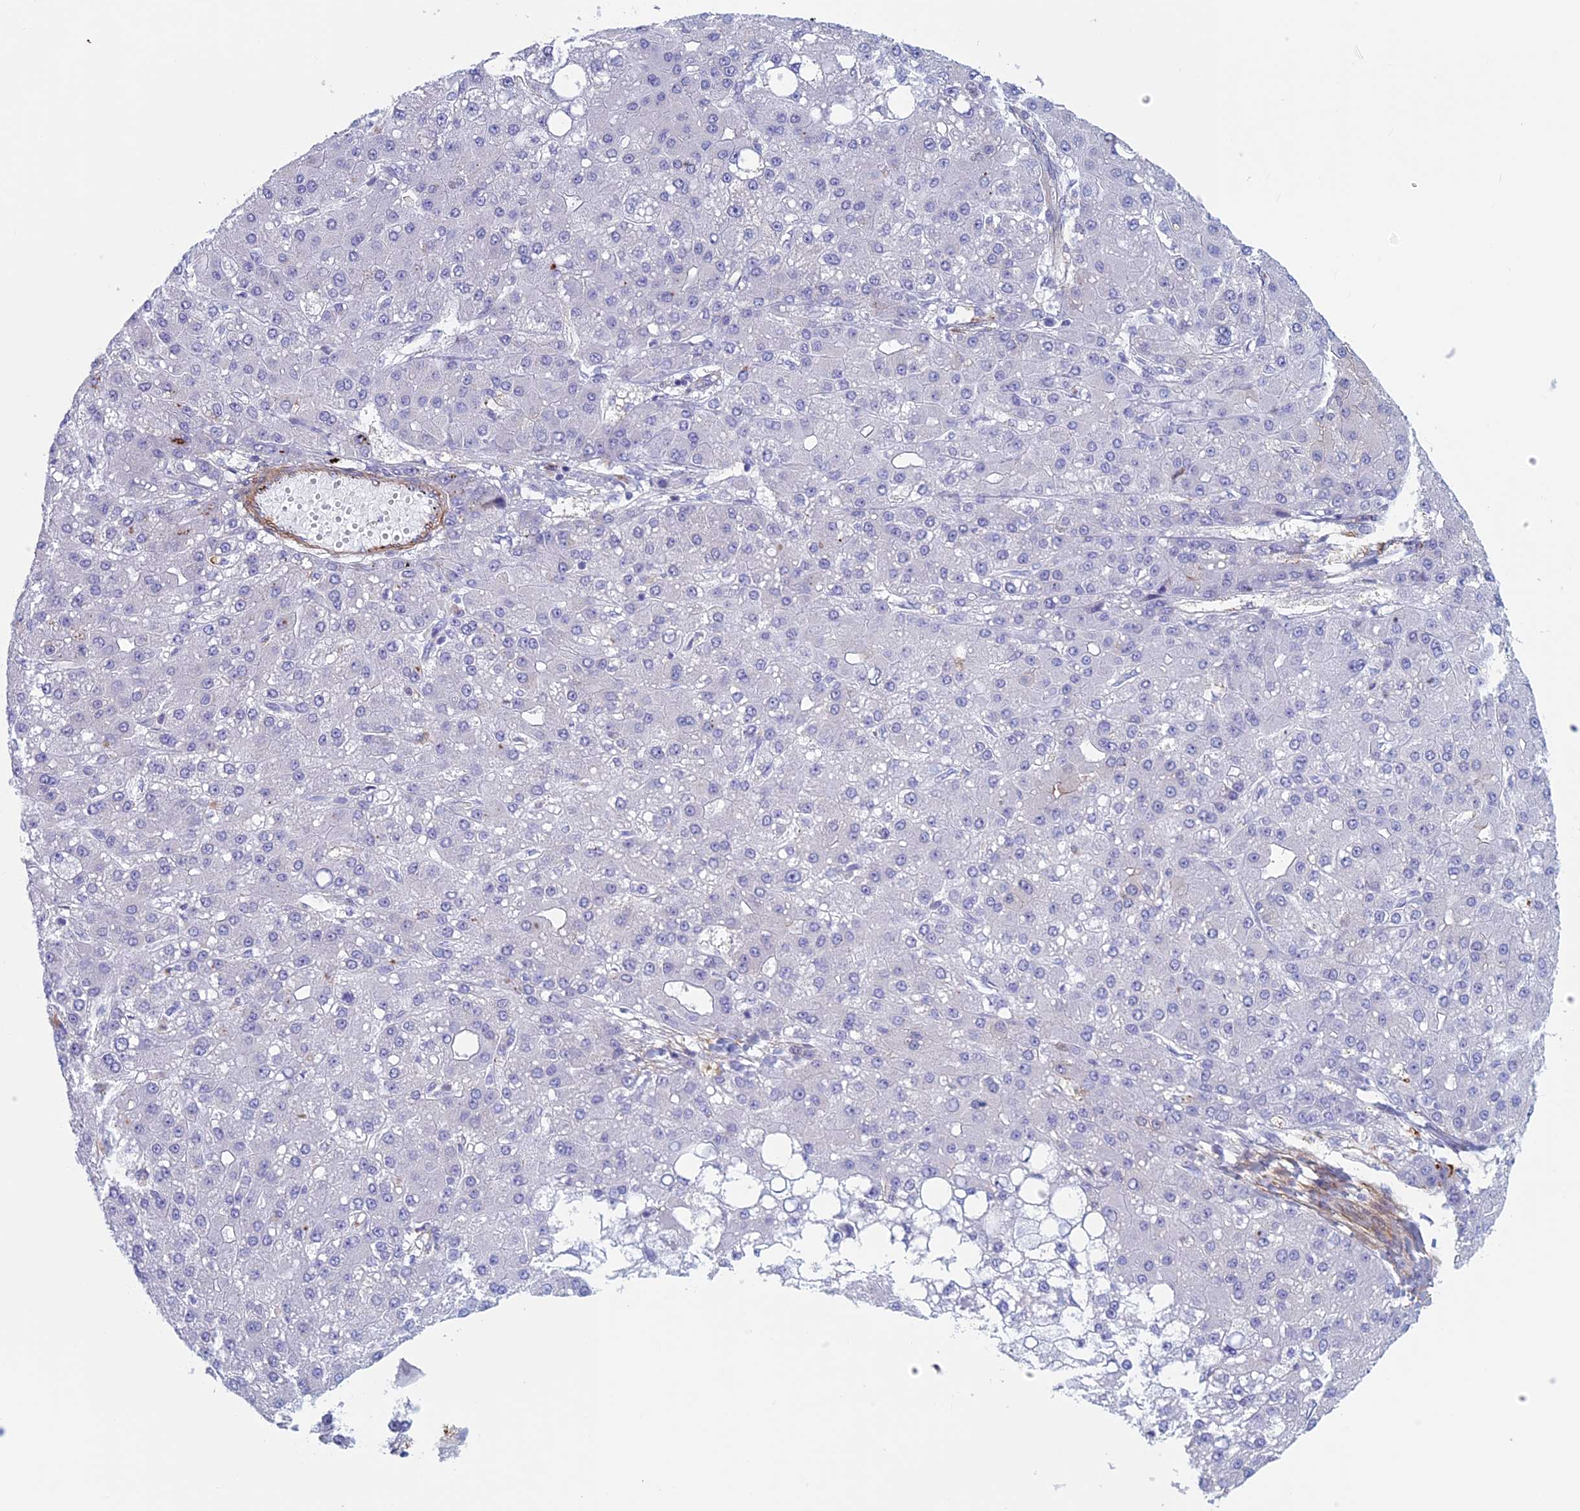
{"staining": {"intensity": "negative", "quantity": "none", "location": "none"}, "tissue": "liver cancer", "cell_type": "Tumor cells", "image_type": "cancer", "snomed": [{"axis": "morphology", "description": "Carcinoma, Hepatocellular, NOS"}, {"axis": "topography", "description": "Liver"}], "caption": "An immunohistochemistry (IHC) histopathology image of liver cancer is shown. There is no staining in tumor cells of liver cancer.", "gene": "ANGPTL2", "patient": {"sex": "male", "age": 67}}